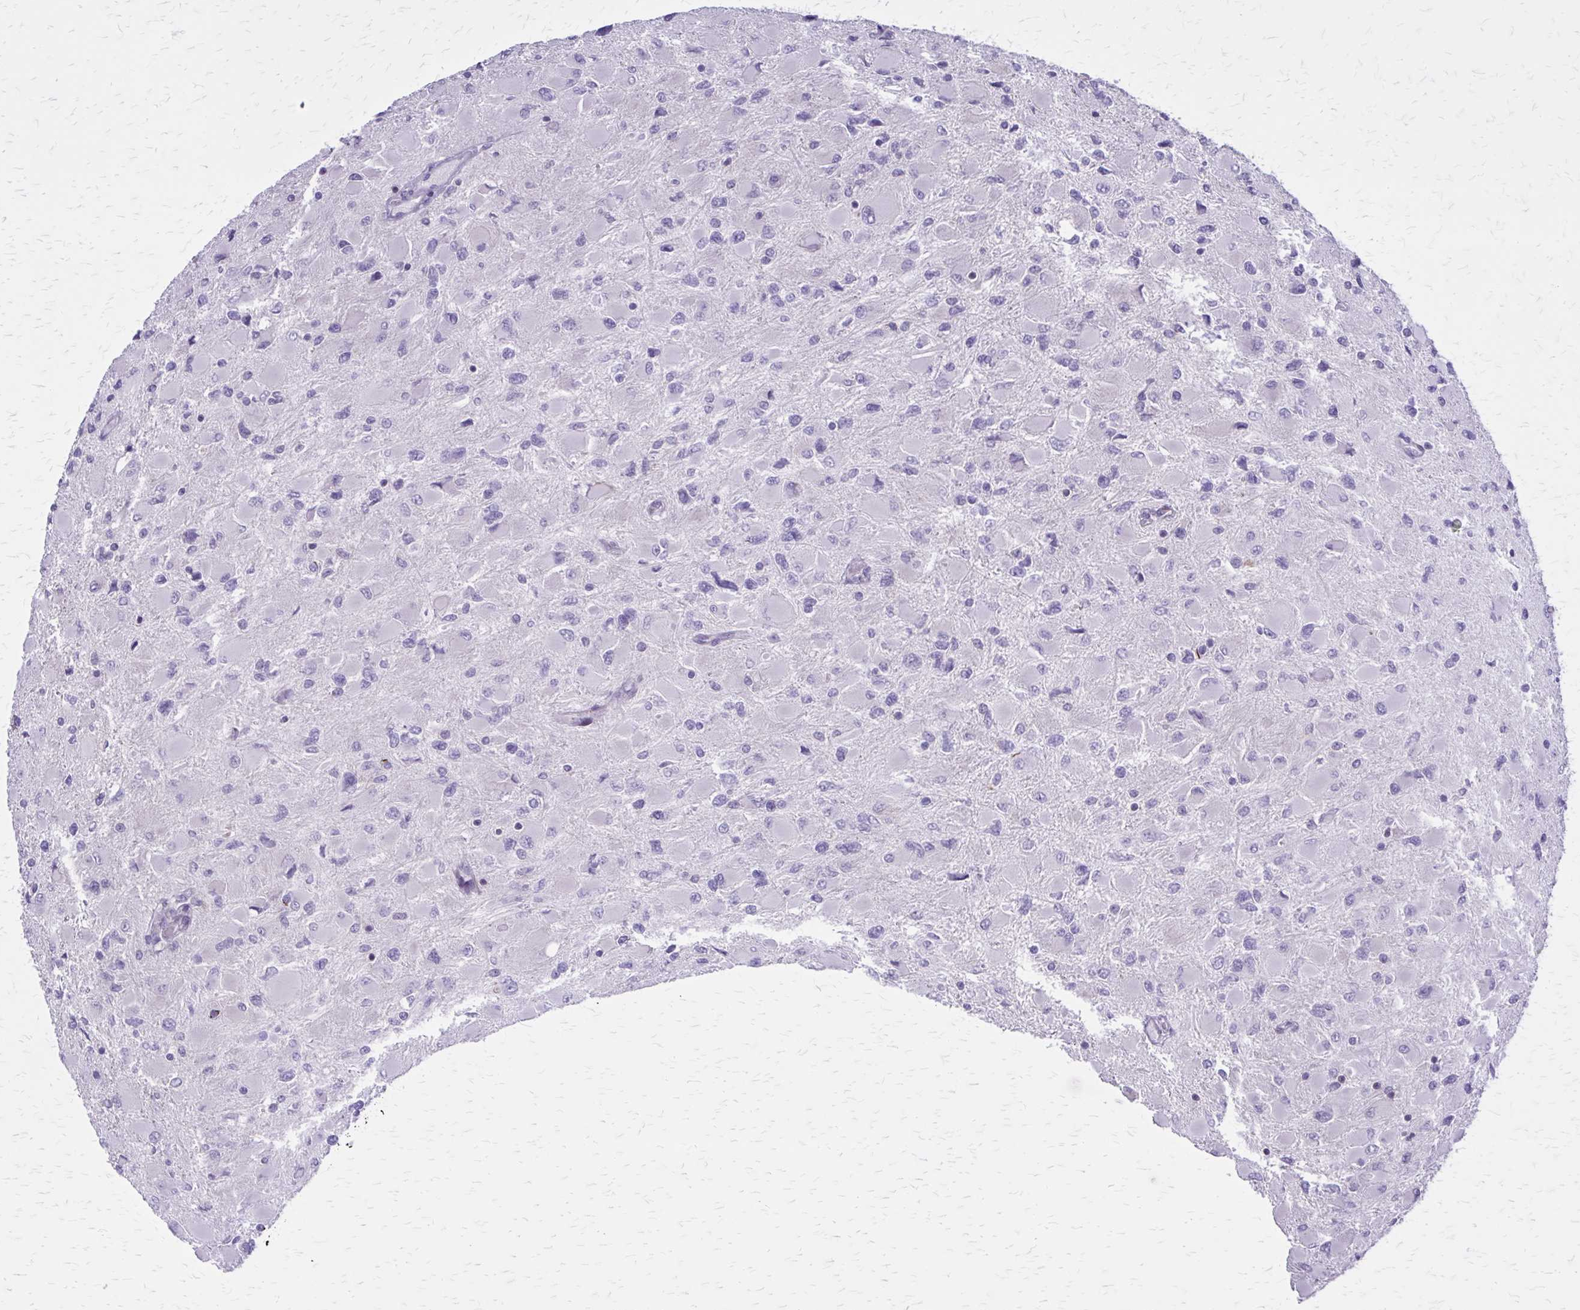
{"staining": {"intensity": "negative", "quantity": "none", "location": "none"}, "tissue": "glioma", "cell_type": "Tumor cells", "image_type": "cancer", "snomed": [{"axis": "morphology", "description": "Glioma, malignant, High grade"}, {"axis": "topography", "description": "Cerebral cortex"}], "caption": "IHC of glioma demonstrates no positivity in tumor cells. (DAB (3,3'-diaminobenzidine) immunohistochemistry, high magnification).", "gene": "PITPNM1", "patient": {"sex": "female", "age": 36}}